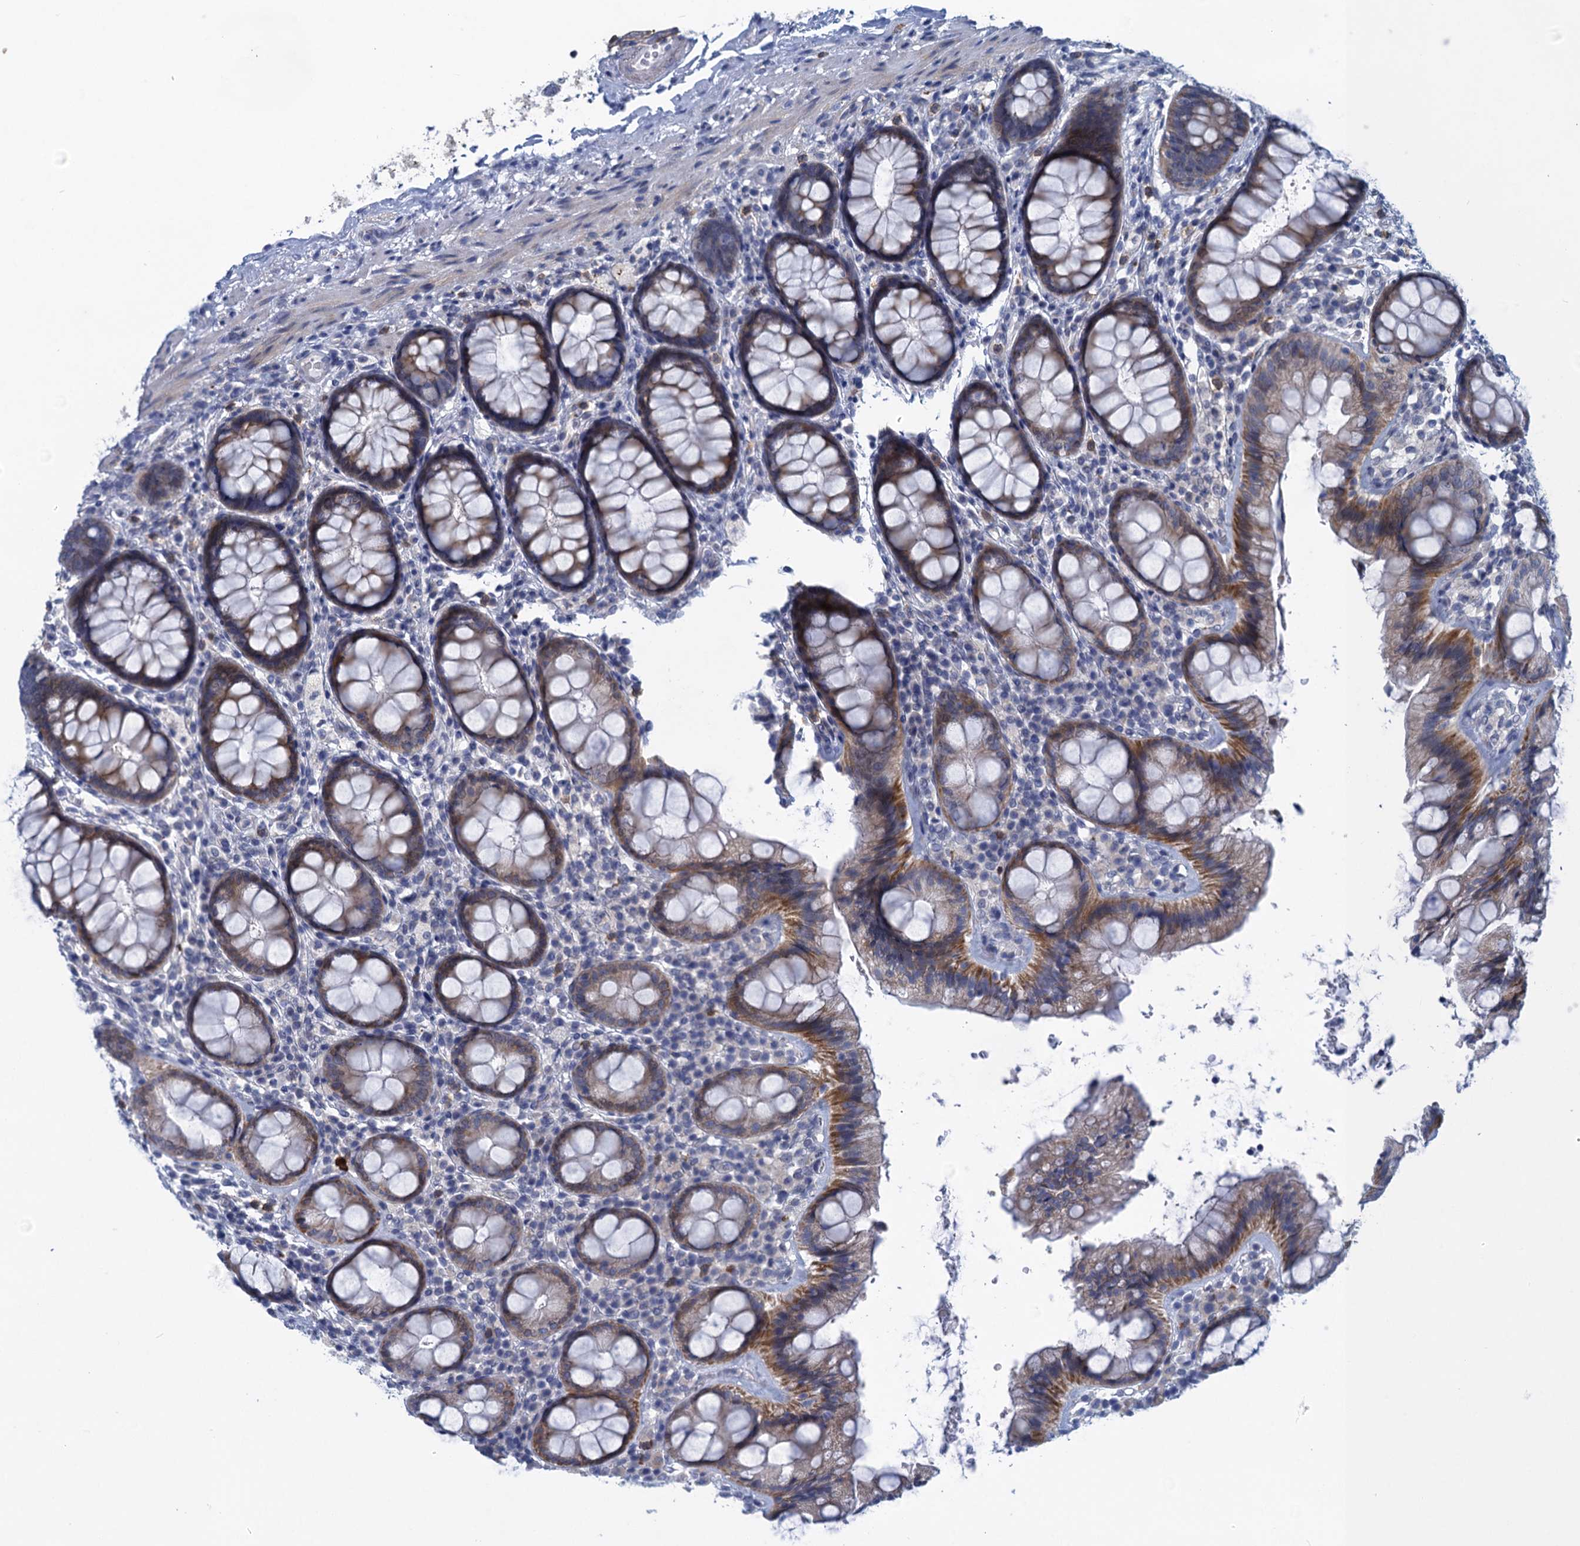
{"staining": {"intensity": "moderate", "quantity": "25%-75%", "location": "cytoplasmic/membranous"}, "tissue": "rectum", "cell_type": "Glandular cells", "image_type": "normal", "snomed": [{"axis": "morphology", "description": "Normal tissue, NOS"}, {"axis": "topography", "description": "Rectum"}], "caption": "Benign rectum demonstrates moderate cytoplasmic/membranous staining in approximately 25%-75% of glandular cells, visualized by immunohistochemistry.", "gene": "SCEL", "patient": {"sex": "male", "age": 83}}